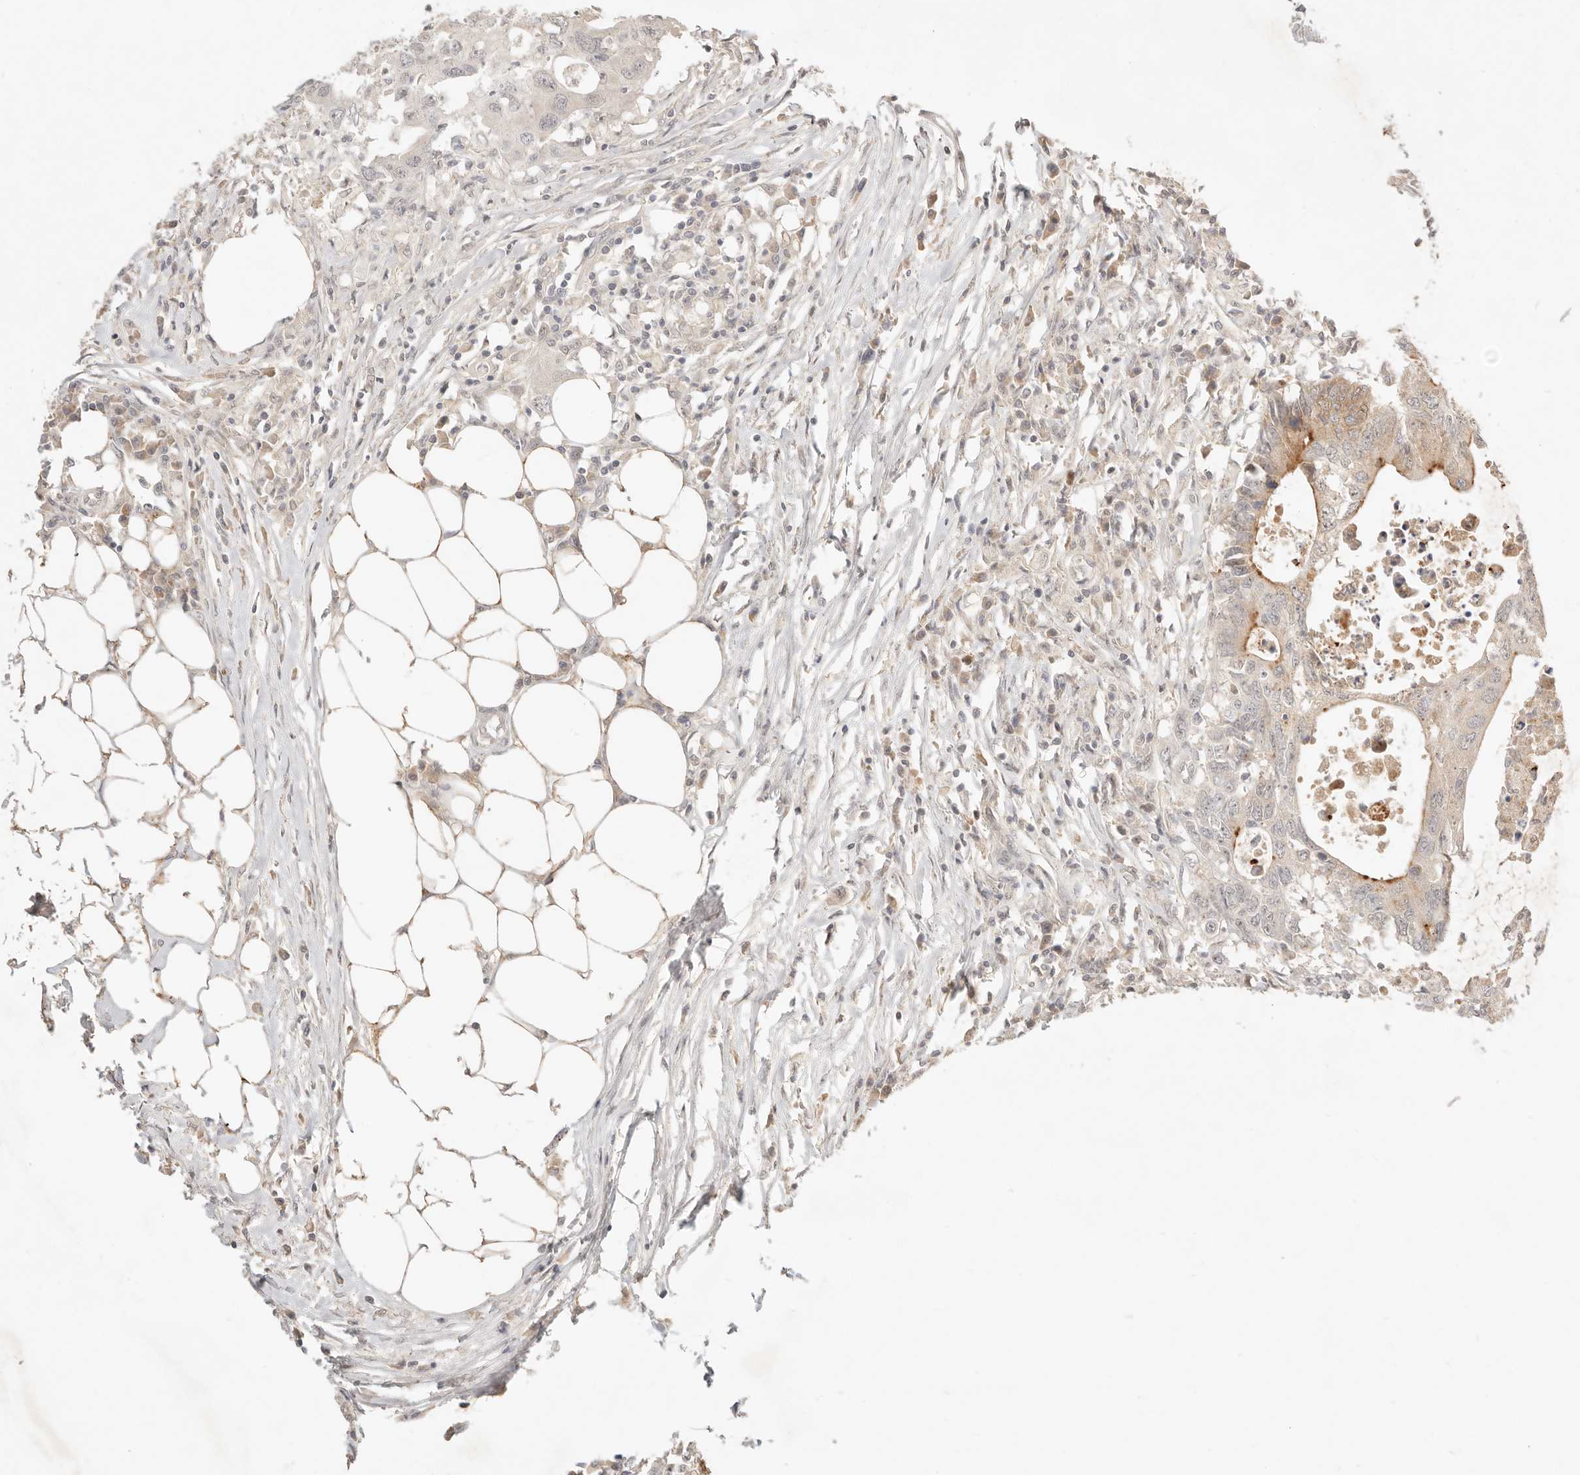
{"staining": {"intensity": "moderate", "quantity": "25%-75%", "location": "cytoplasmic/membranous"}, "tissue": "colorectal cancer", "cell_type": "Tumor cells", "image_type": "cancer", "snomed": [{"axis": "morphology", "description": "Adenocarcinoma, NOS"}, {"axis": "topography", "description": "Colon"}], "caption": "Immunohistochemistry of colorectal cancer demonstrates medium levels of moderate cytoplasmic/membranous positivity in approximately 25%-75% of tumor cells.", "gene": "MEP1A", "patient": {"sex": "male", "age": 71}}